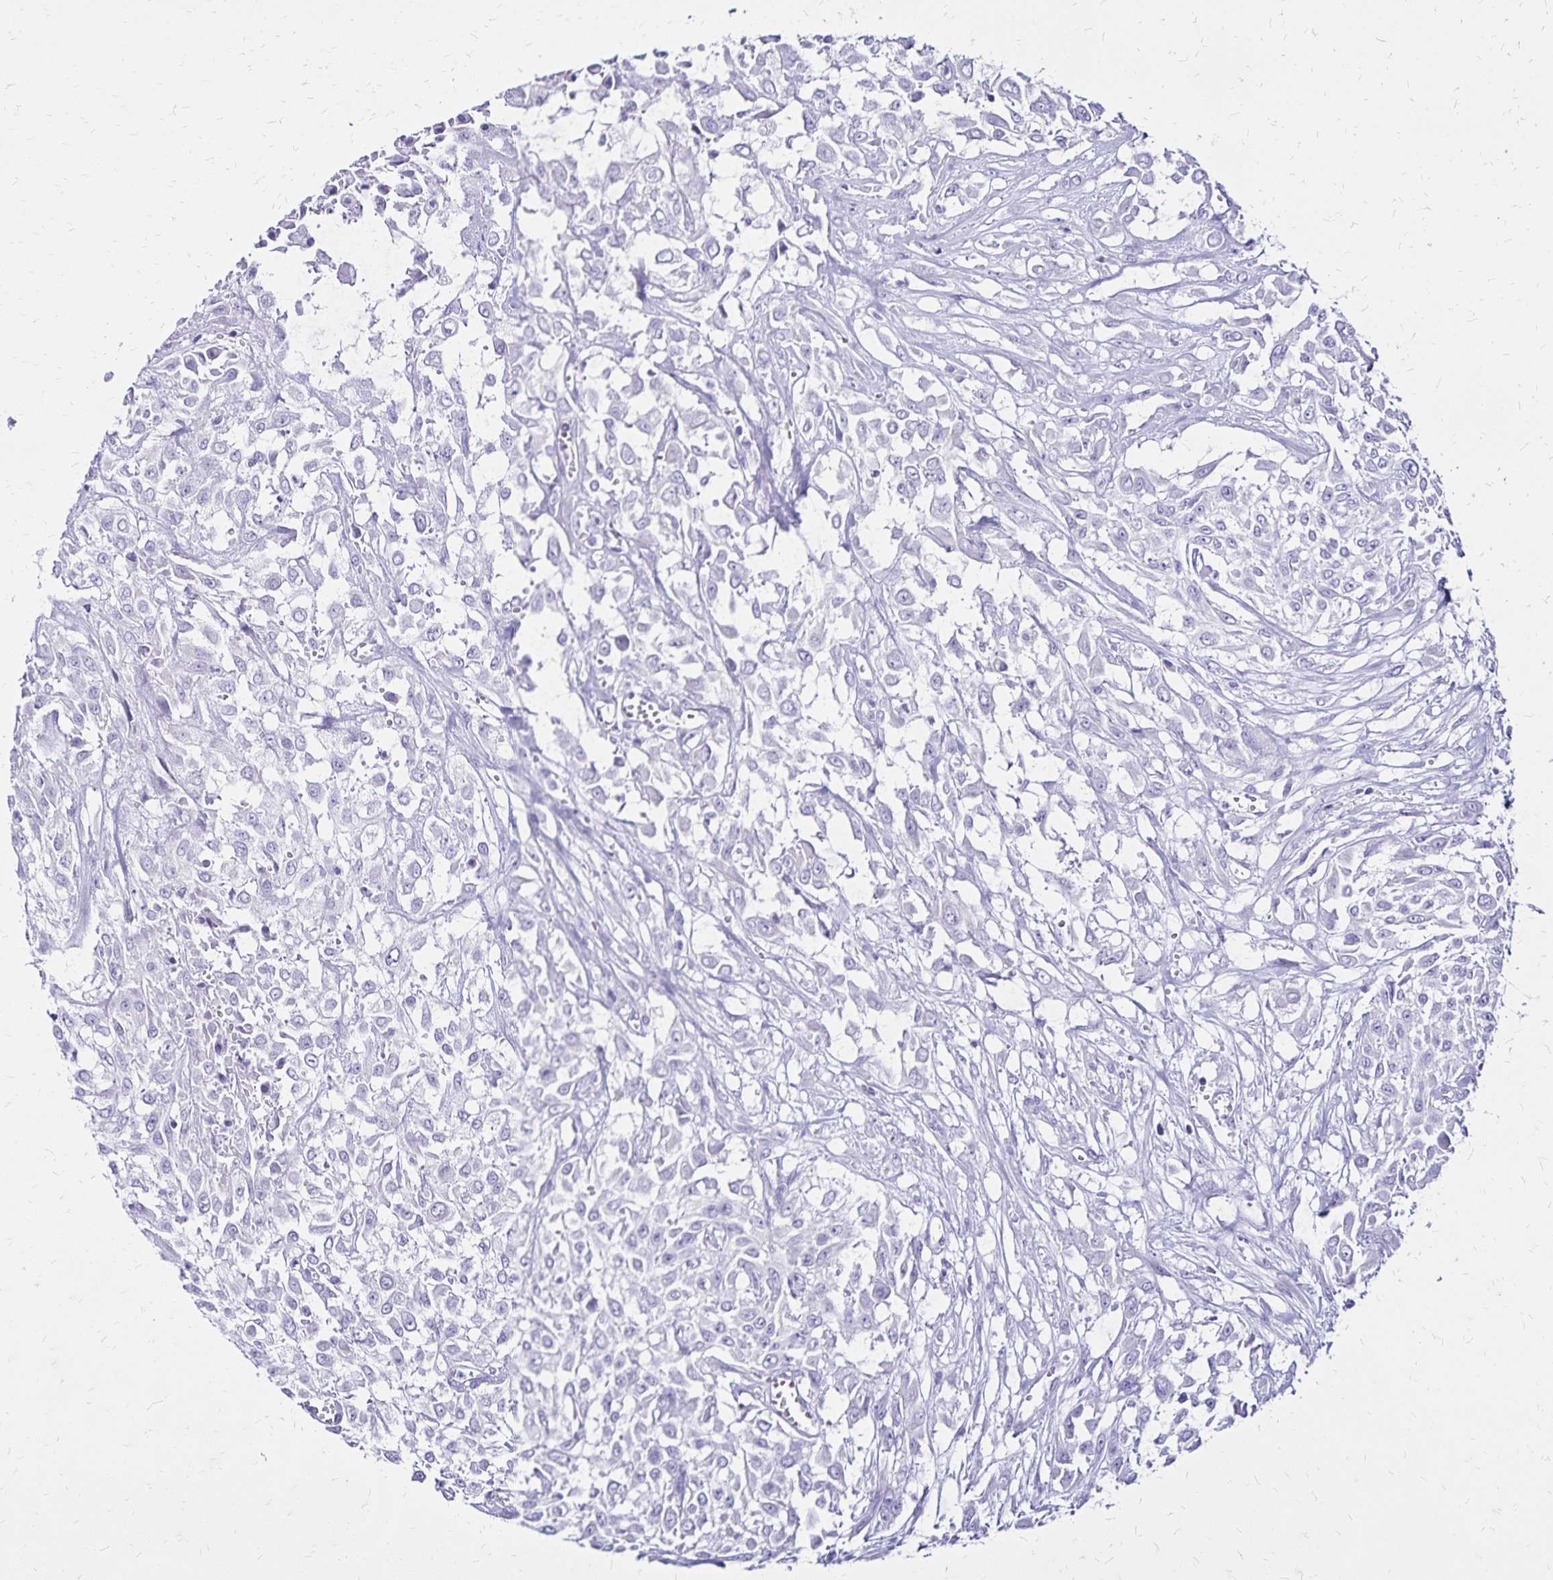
{"staining": {"intensity": "negative", "quantity": "none", "location": "none"}, "tissue": "urothelial cancer", "cell_type": "Tumor cells", "image_type": "cancer", "snomed": [{"axis": "morphology", "description": "Urothelial carcinoma, High grade"}, {"axis": "topography", "description": "Urinary bladder"}], "caption": "Protein analysis of urothelial carcinoma (high-grade) demonstrates no significant expression in tumor cells.", "gene": "LIN28B", "patient": {"sex": "male", "age": 57}}